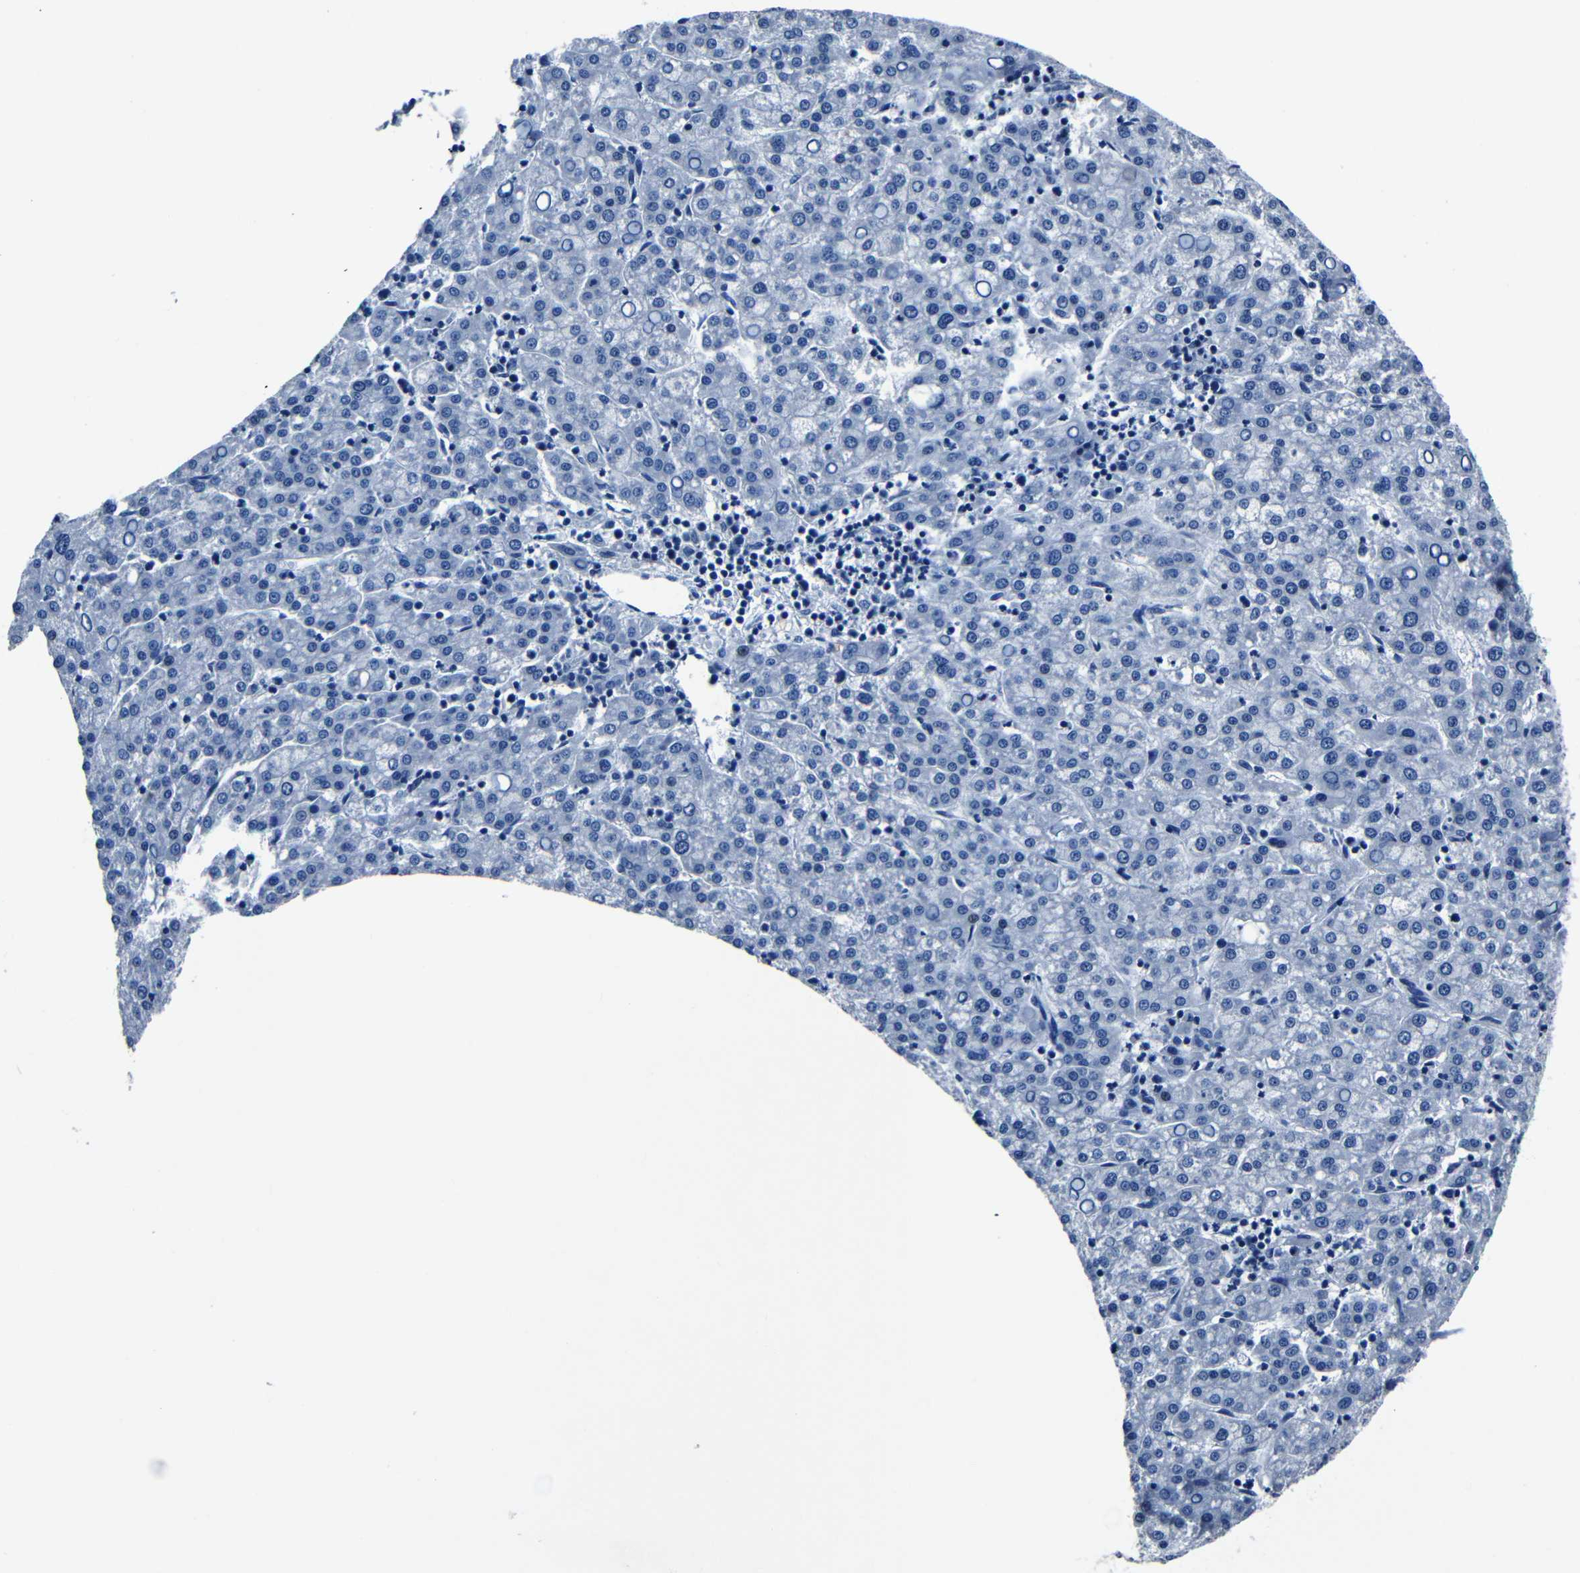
{"staining": {"intensity": "negative", "quantity": "none", "location": "none"}, "tissue": "liver cancer", "cell_type": "Tumor cells", "image_type": "cancer", "snomed": [{"axis": "morphology", "description": "Carcinoma, Hepatocellular, NOS"}, {"axis": "topography", "description": "Liver"}], "caption": "High magnification brightfield microscopy of liver hepatocellular carcinoma stained with DAB (3,3'-diaminobenzidine) (brown) and counterstained with hematoxylin (blue): tumor cells show no significant expression. (DAB immunohistochemistry (IHC) with hematoxylin counter stain).", "gene": "NCMAP", "patient": {"sex": "female", "age": 58}}